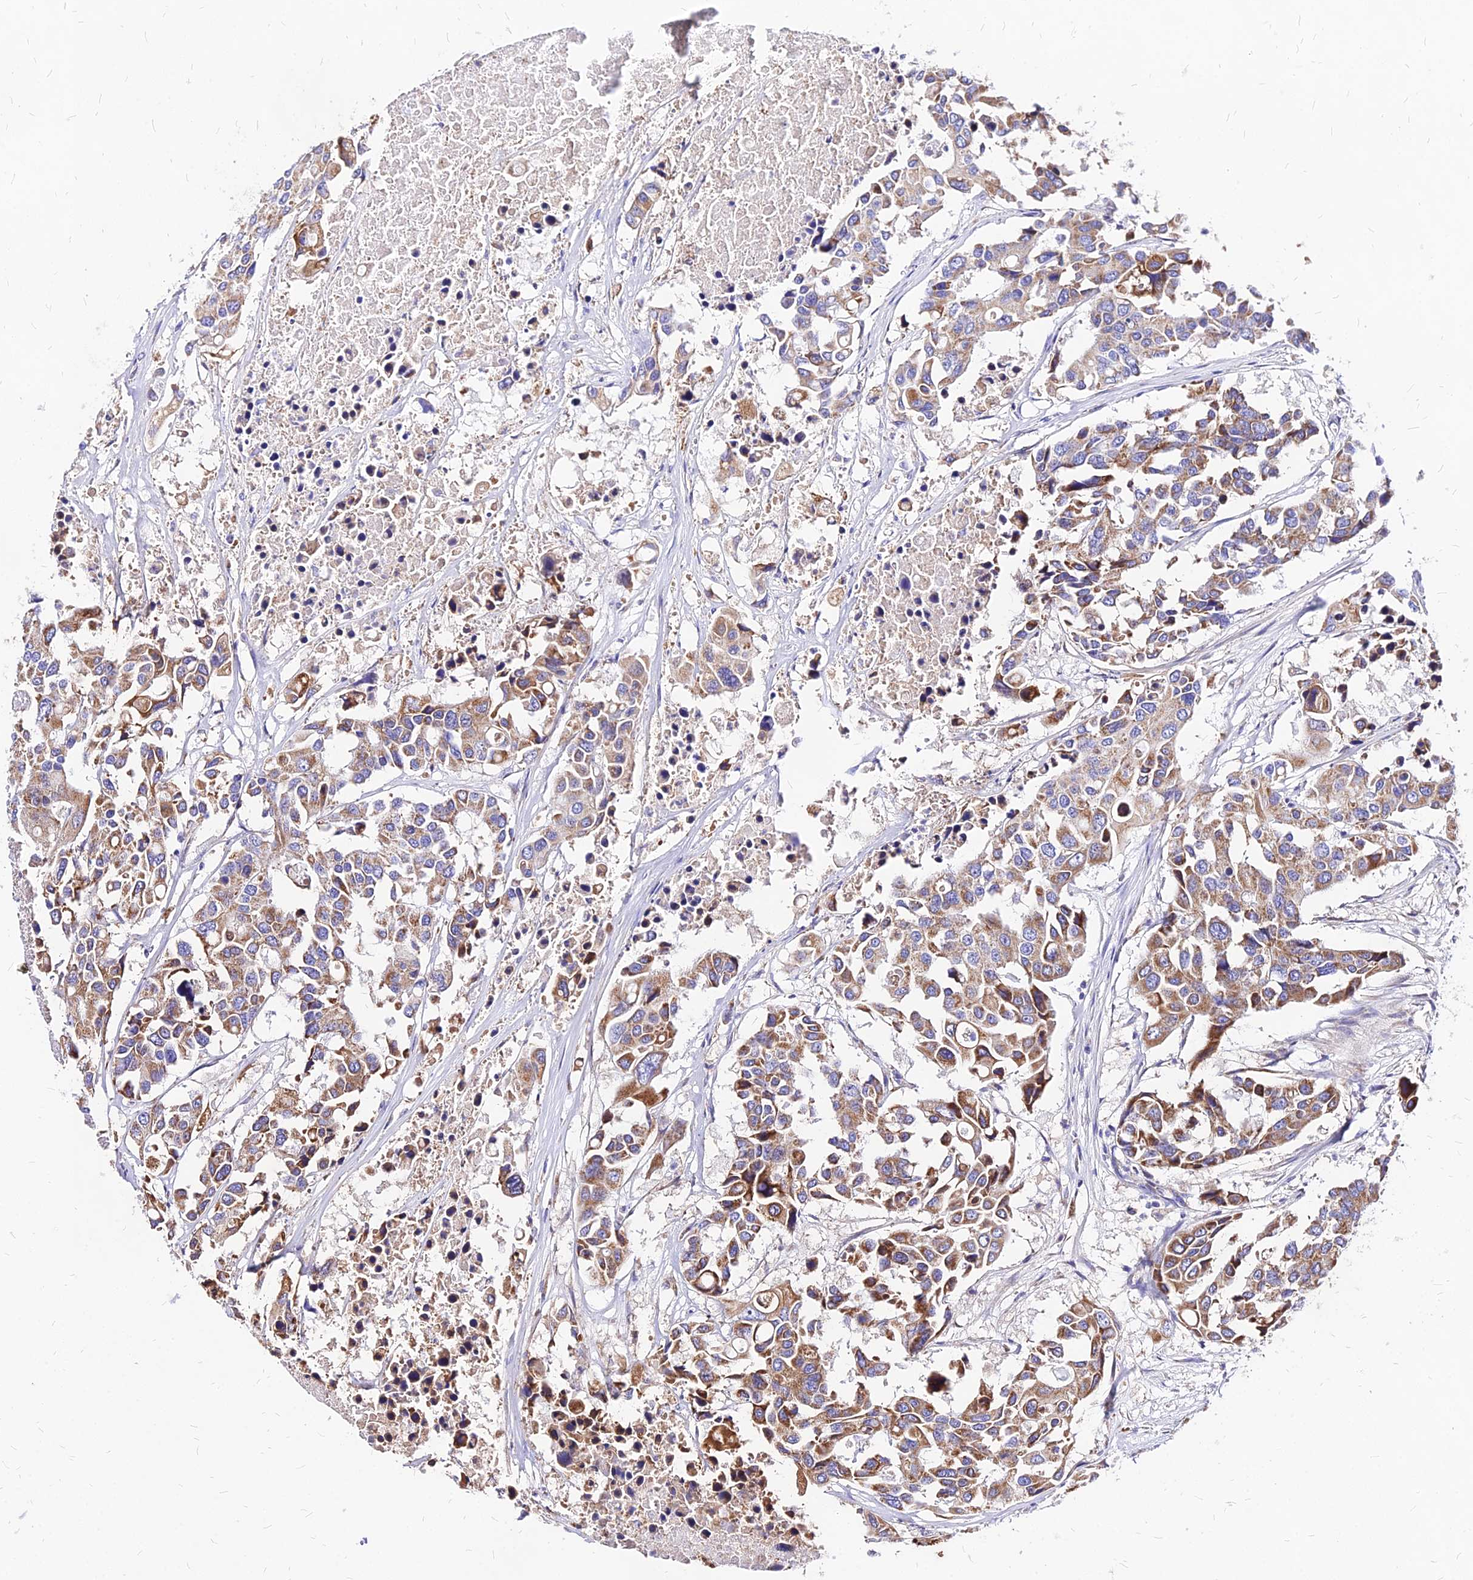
{"staining": {"intensity": "moderate", "quantity": ">75%", "location": "cytoplasmic/membranous"}, "tissue": "colorectal cancer", "cell_type": "Tumor cells", "image_type": "cancer", "snomed": [{"axis": "morphology", "description": "Adenocarcinoma, NOS"}, {"axis": "topography", "description": "Colon"}], "caption": "This image shows immunohistochemistry staining of human colorectal cancer (adenocarcinoma), with medium moderate cytoplasmic/membranous positivity in approximately >75% of tumor cells.", "gene": "MRPL3", "patient": {"sex": "male", "age": 77}}